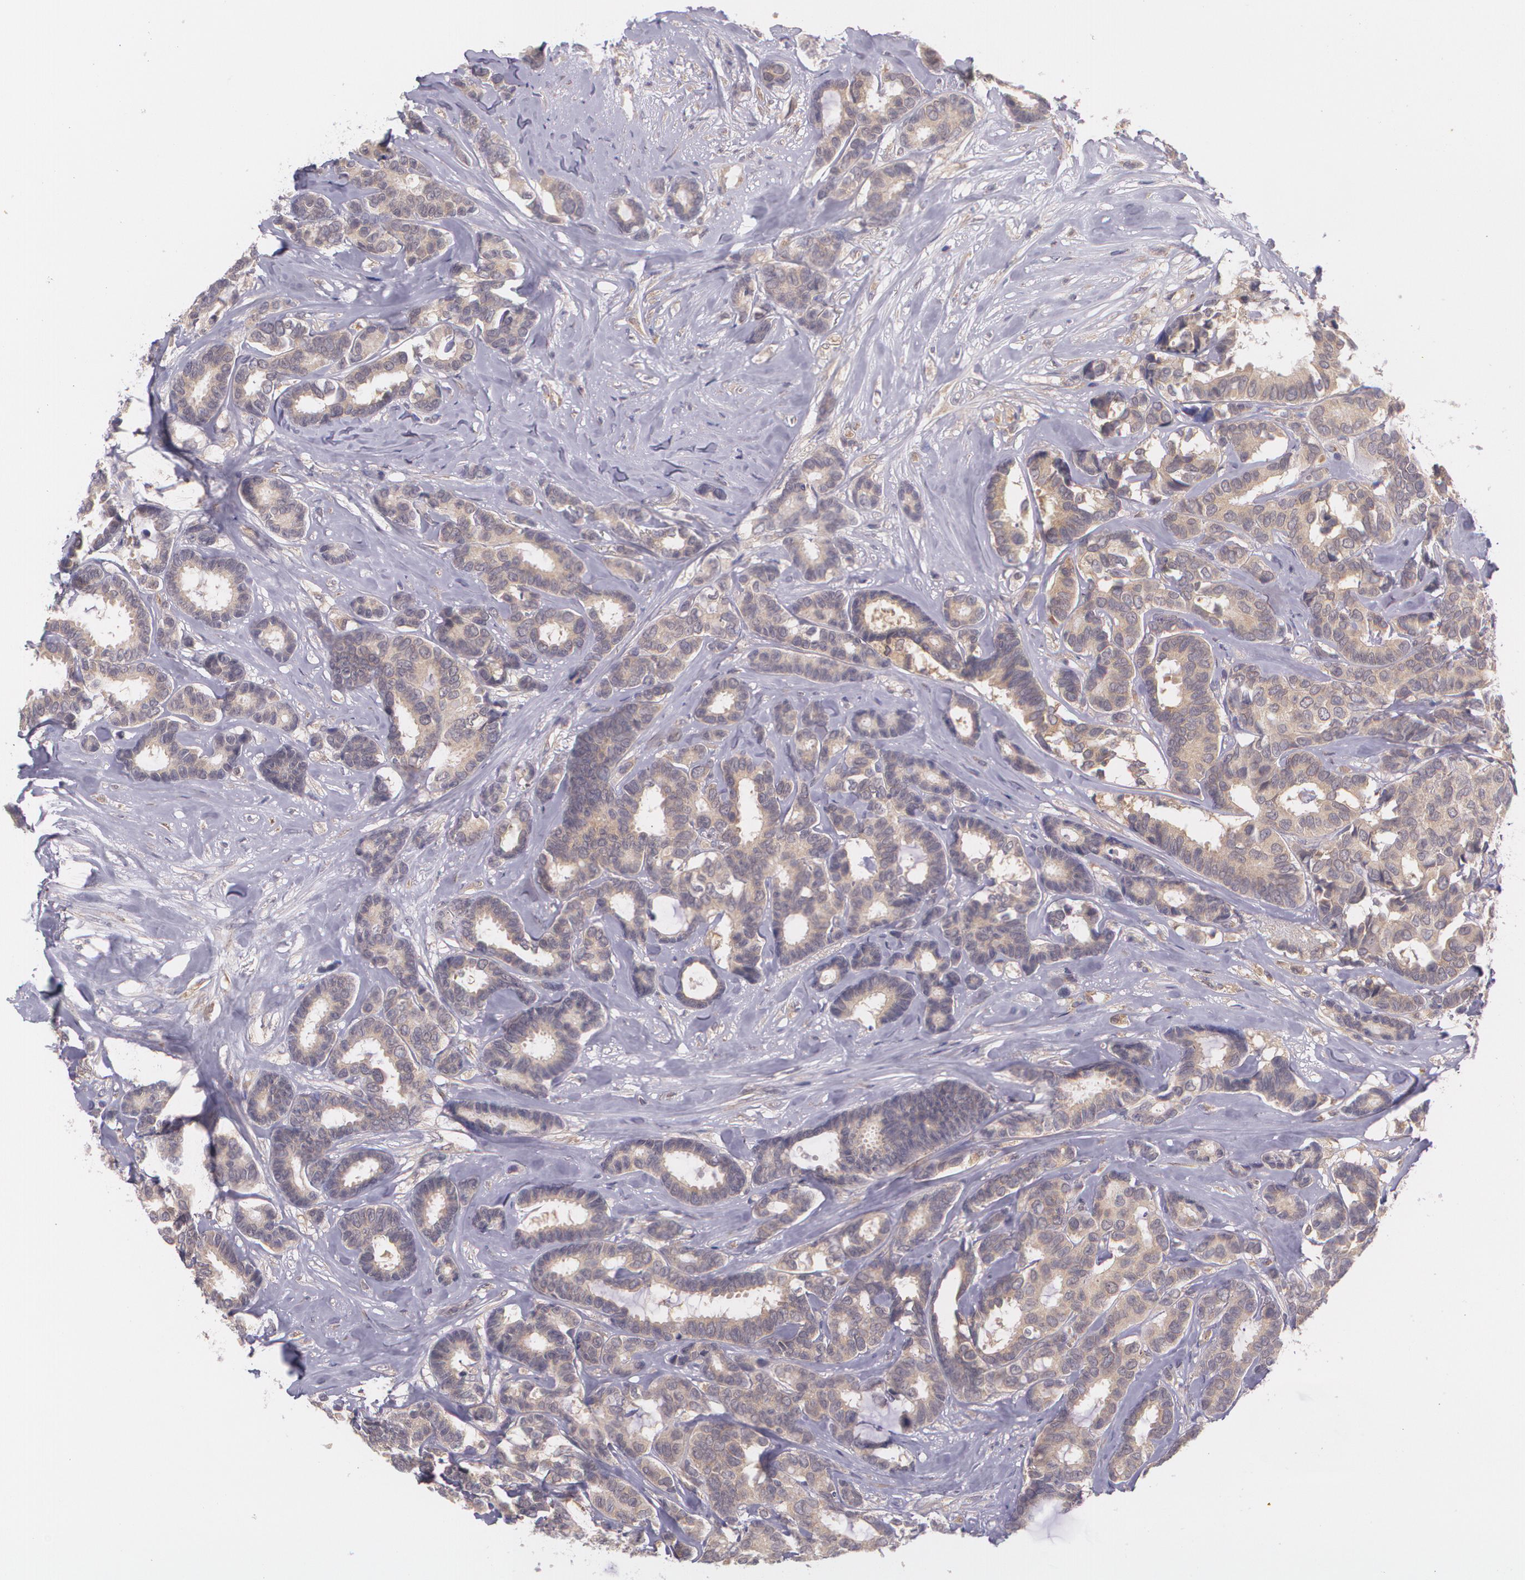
{"staining": {"intensity": "weak", "quantity": ">75%", "location": "cytoplasmic/membranous"}, "tissue": "breast cancer", "cell_type": "Tumor cells", "image_type": "cancer", "snomed": [{"axis": "morphology", "description": "Duct carcinoma"}, {"axis": "topography", "description": "Breast"}], "caption": "Breast cancer (intraductal carcinoma) was stained to show a protein in brown. There is low levels of weak cytoplasmic/membranous staining in about >75% of tumor cells. Immunohistochemistry stains the protein of interest in brown and the nuclei are stained blue.", "gene": "CCL17", "patient": {"sex": "female", "age": 87}}